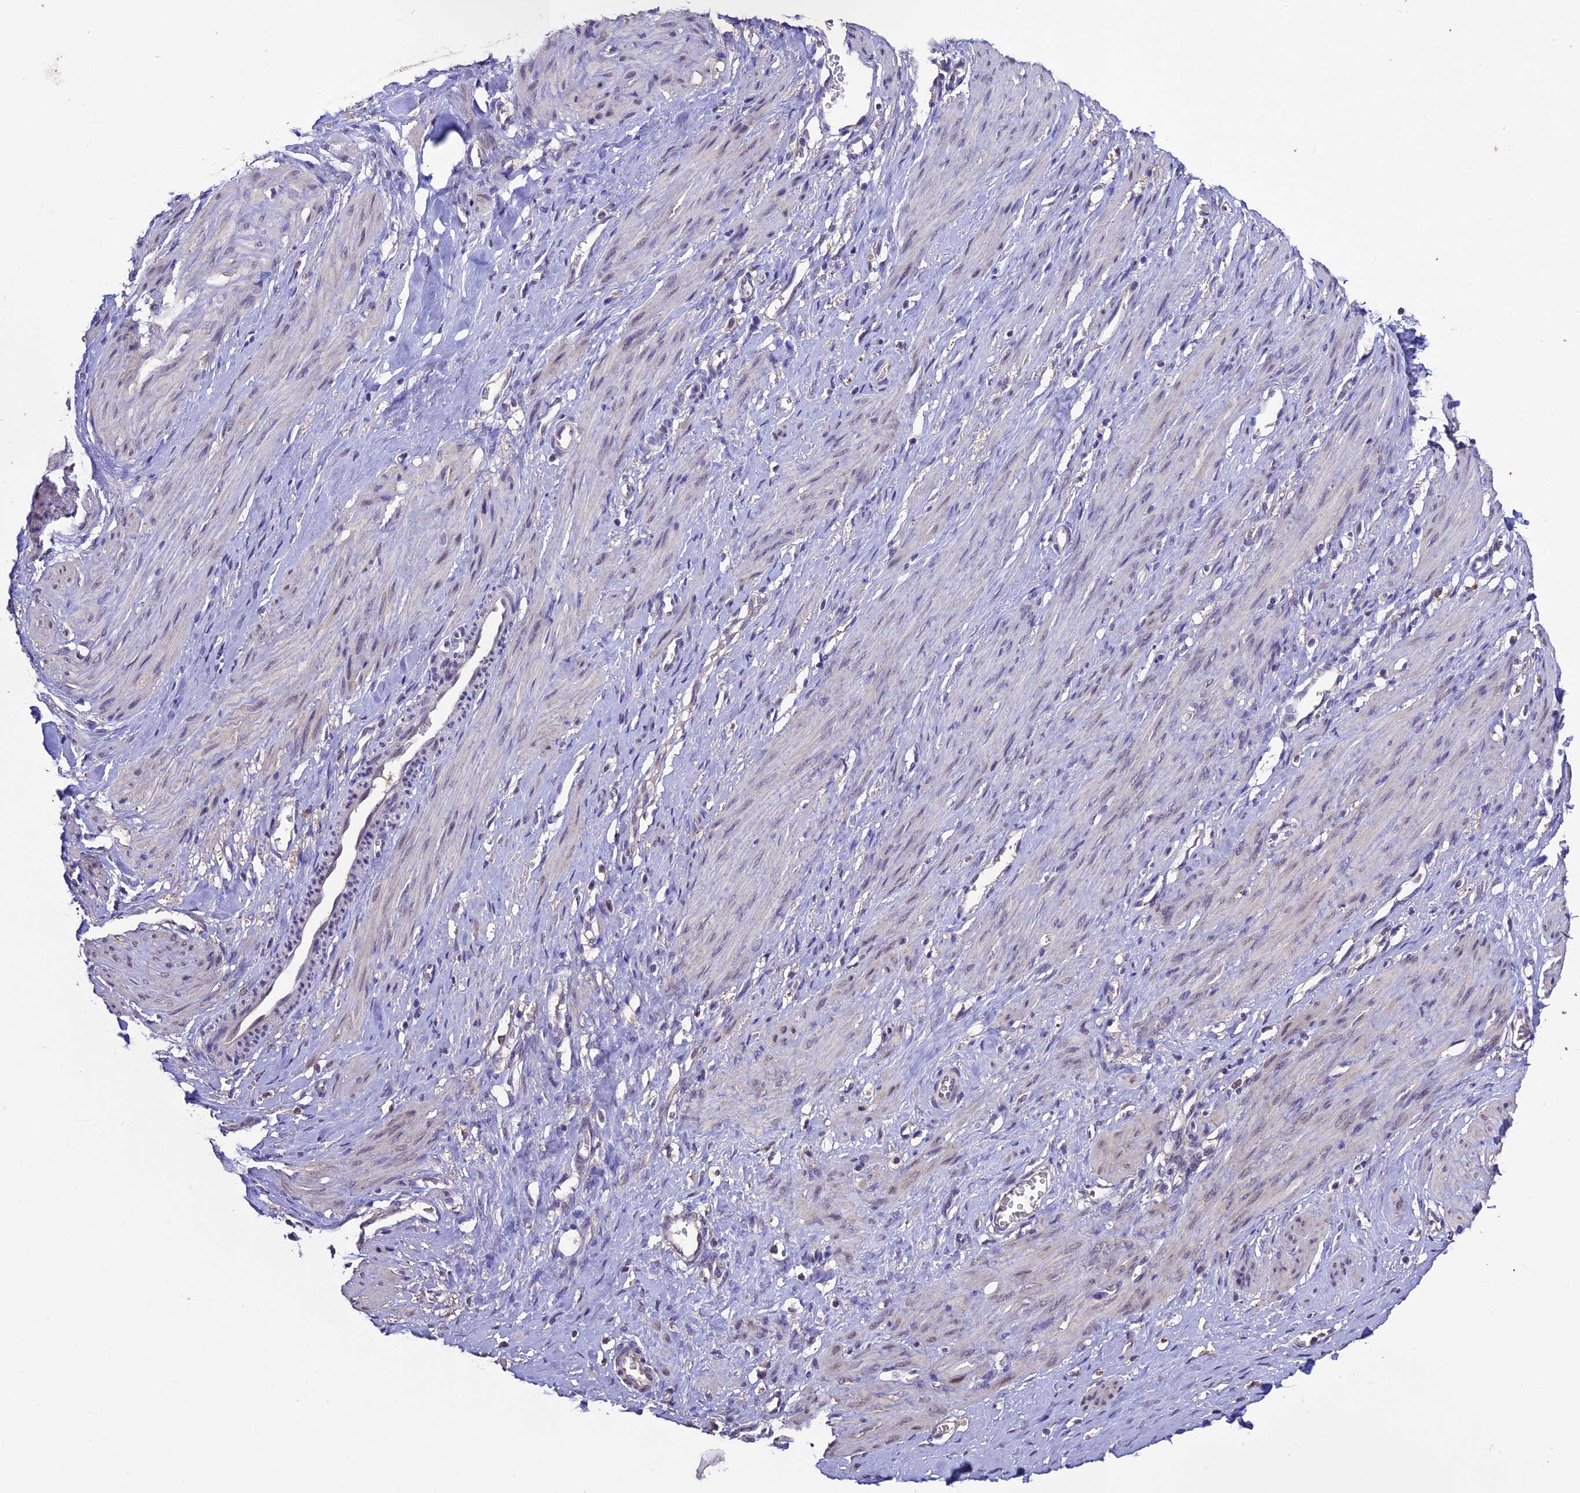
{"staining": {"intensity": "negative", "quantity": "none", "location": "none"}, "tissue": "smooth muscle", "cell_type": "Smooth muscle cells", "image_type": "normal", "snomed": [{"axis": "morphology", "description": "Normal tissue, NOS"}, {"axis": "topography", "description": "Endometrium"}], "caption": "Smooth muscle cells show no significant expression in benign smooth muscle. (DAB (3,3'-diaminobenzidine) IHC visualized using brightfield microscopy, high magnification).", "gene": "DIS3L", "patient": {"sex": "female", "age": 33}}